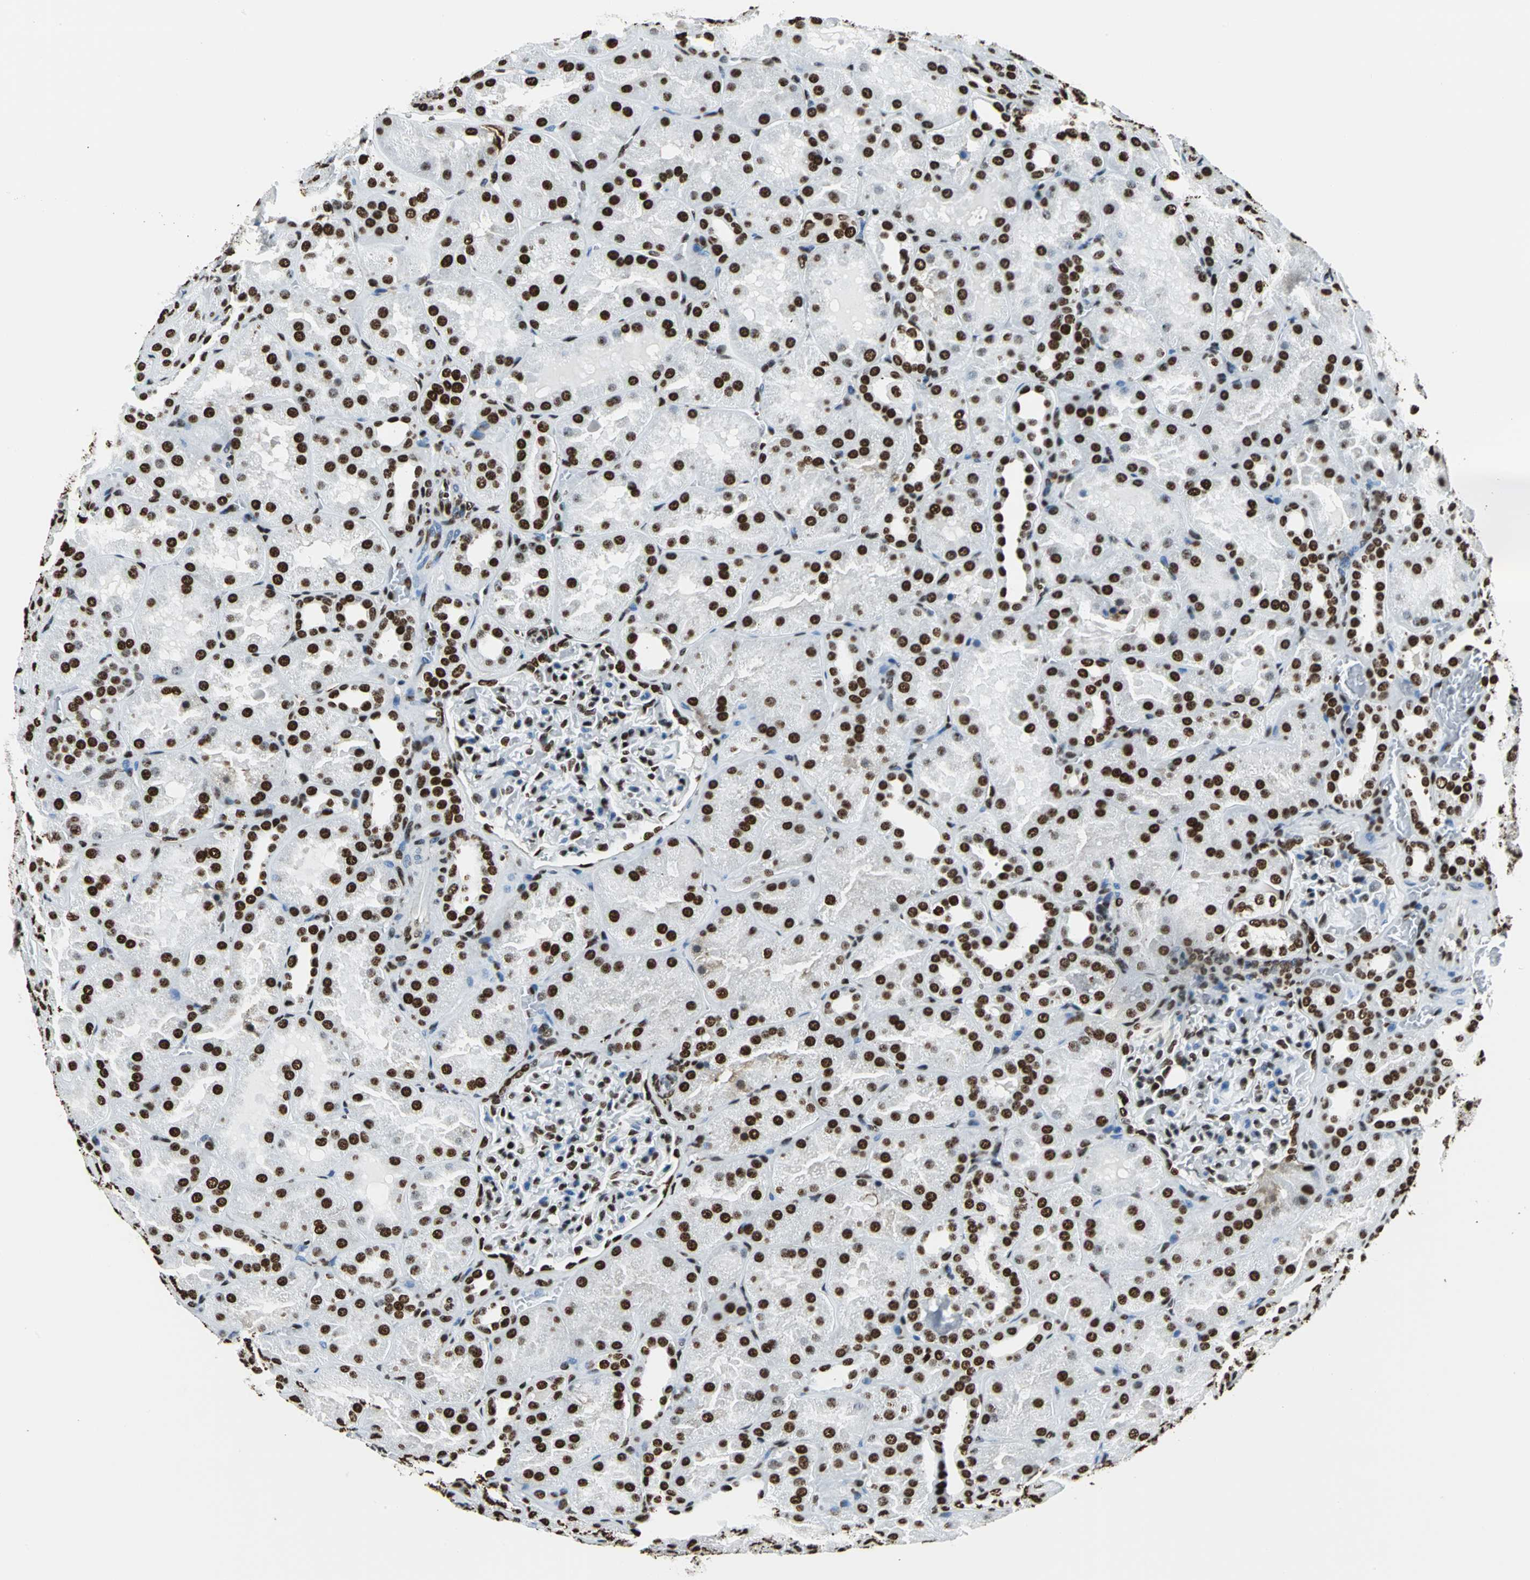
{"staining": {"intensity": "strong", "quantity": "25%-75%", "location": "nuclear"}, "tissue": "kidney", "cell_type": "Cells in glomeruli", "image_type": "normal", "snomed": [{"axis": "morphology", "description": "Normal tissue, NOS"}, {"axis": "topography", "description": "Kidney"}], "caption": "Kidney stained with IHC displays strong nuclear positivity in about 25%-75% of cells in glomeruli. Nuclei are stained in blue.", "gene": "APEX1", "patient": {"sex": "male", "age": 28}}